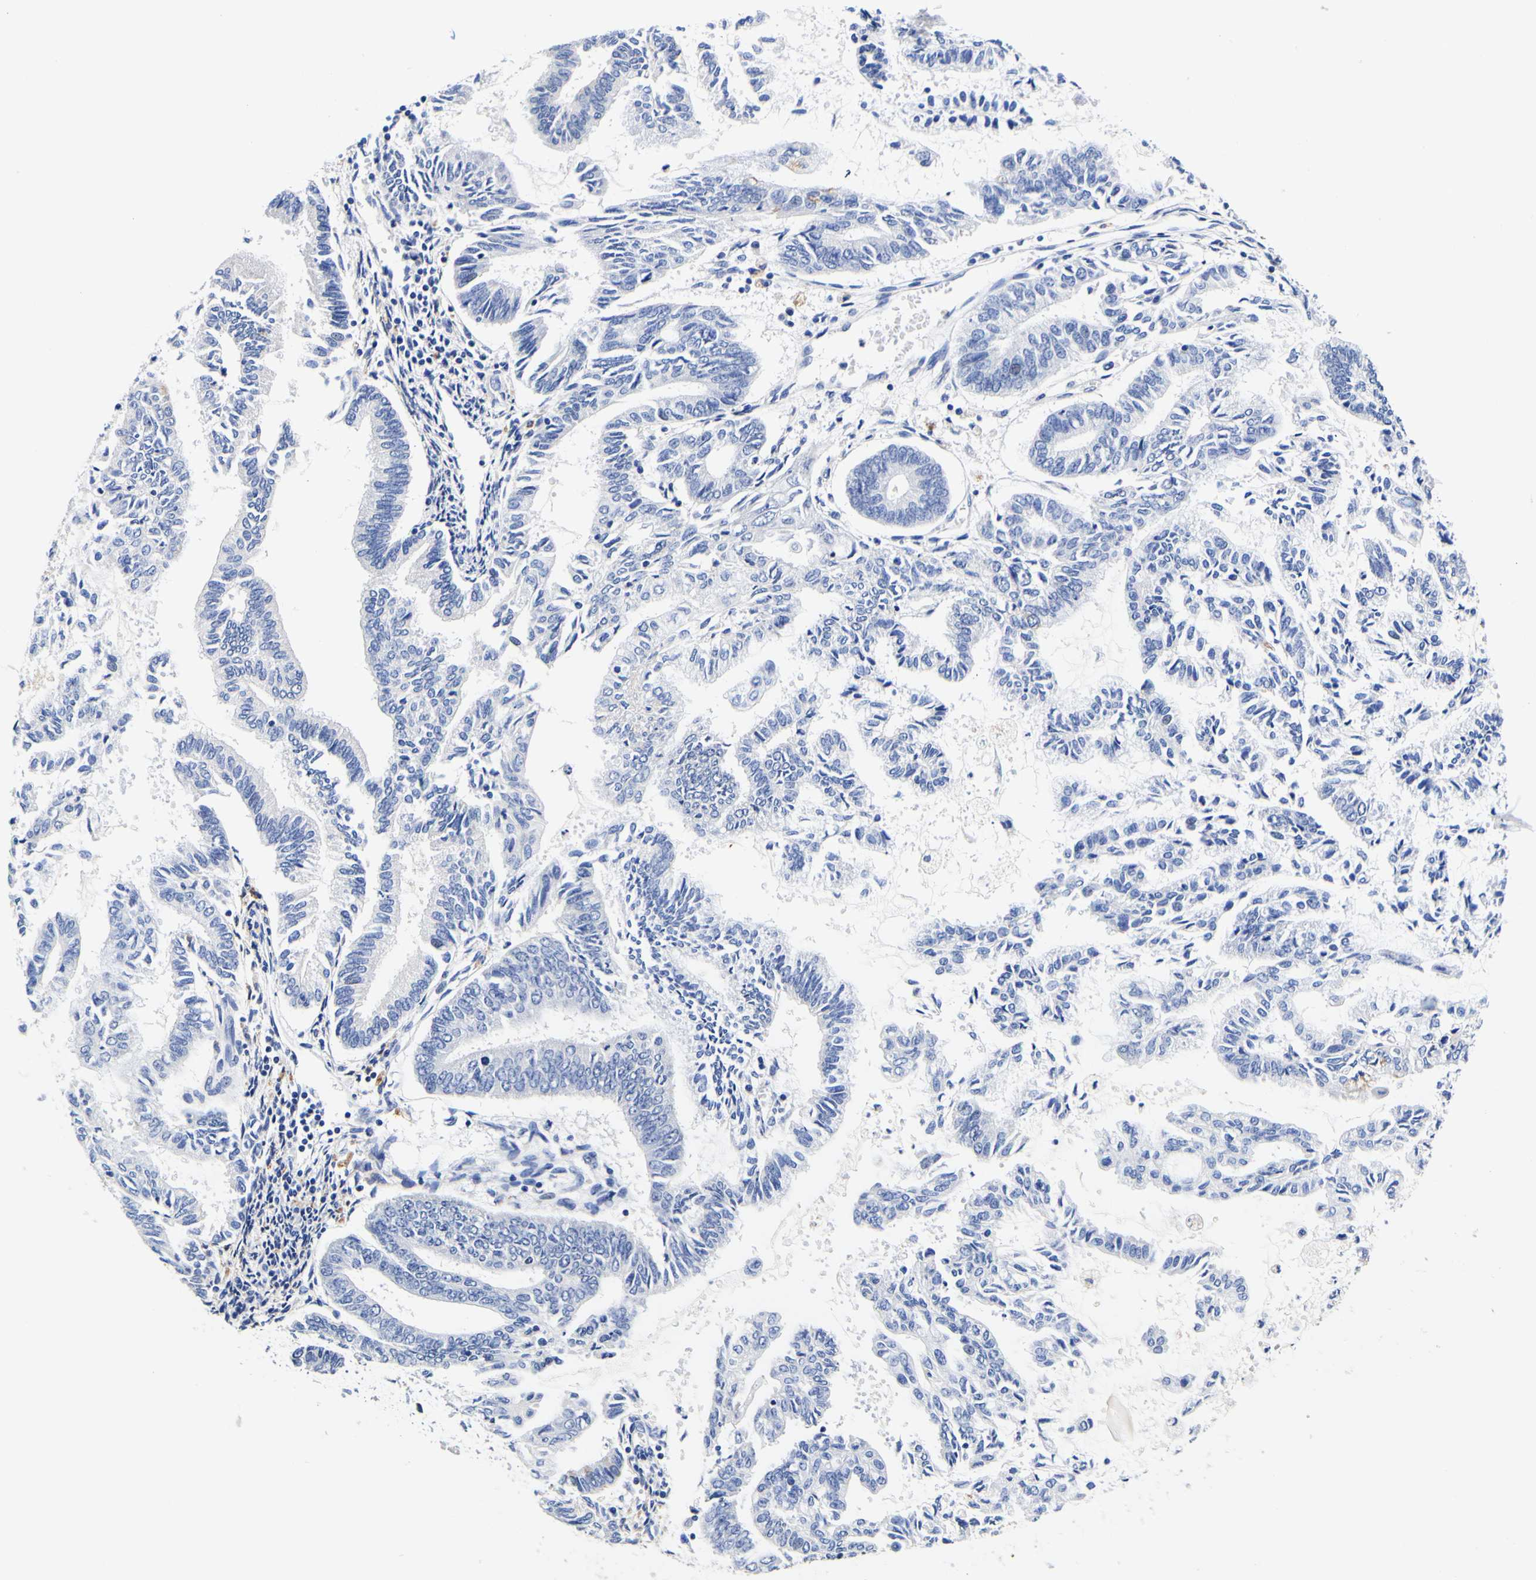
{"staining": {"intensity": "negative", "quantity": "none", "location": "none"}, "tissue": "endometrial cancer", "cell_type": "Tumor cells", "image_type": "cancer", "snomed": [{"axis": "morphology", "description": "Adenocarcinoma, NOS"}, {"axis": "topography", "description": "Endometrium"}], "caption": "The micrograph displays no significant staining in tumor cells of endometrial cancer. (Stains: DAB (3,3'-diaminobenzidine) immunohistochemistry (IHC) with hematoxylin counter stain, Microscopy: brightfield microscopy at high magnification).", "gene": "CAMK4", "patient": {"sex": "female", "age": 86}}